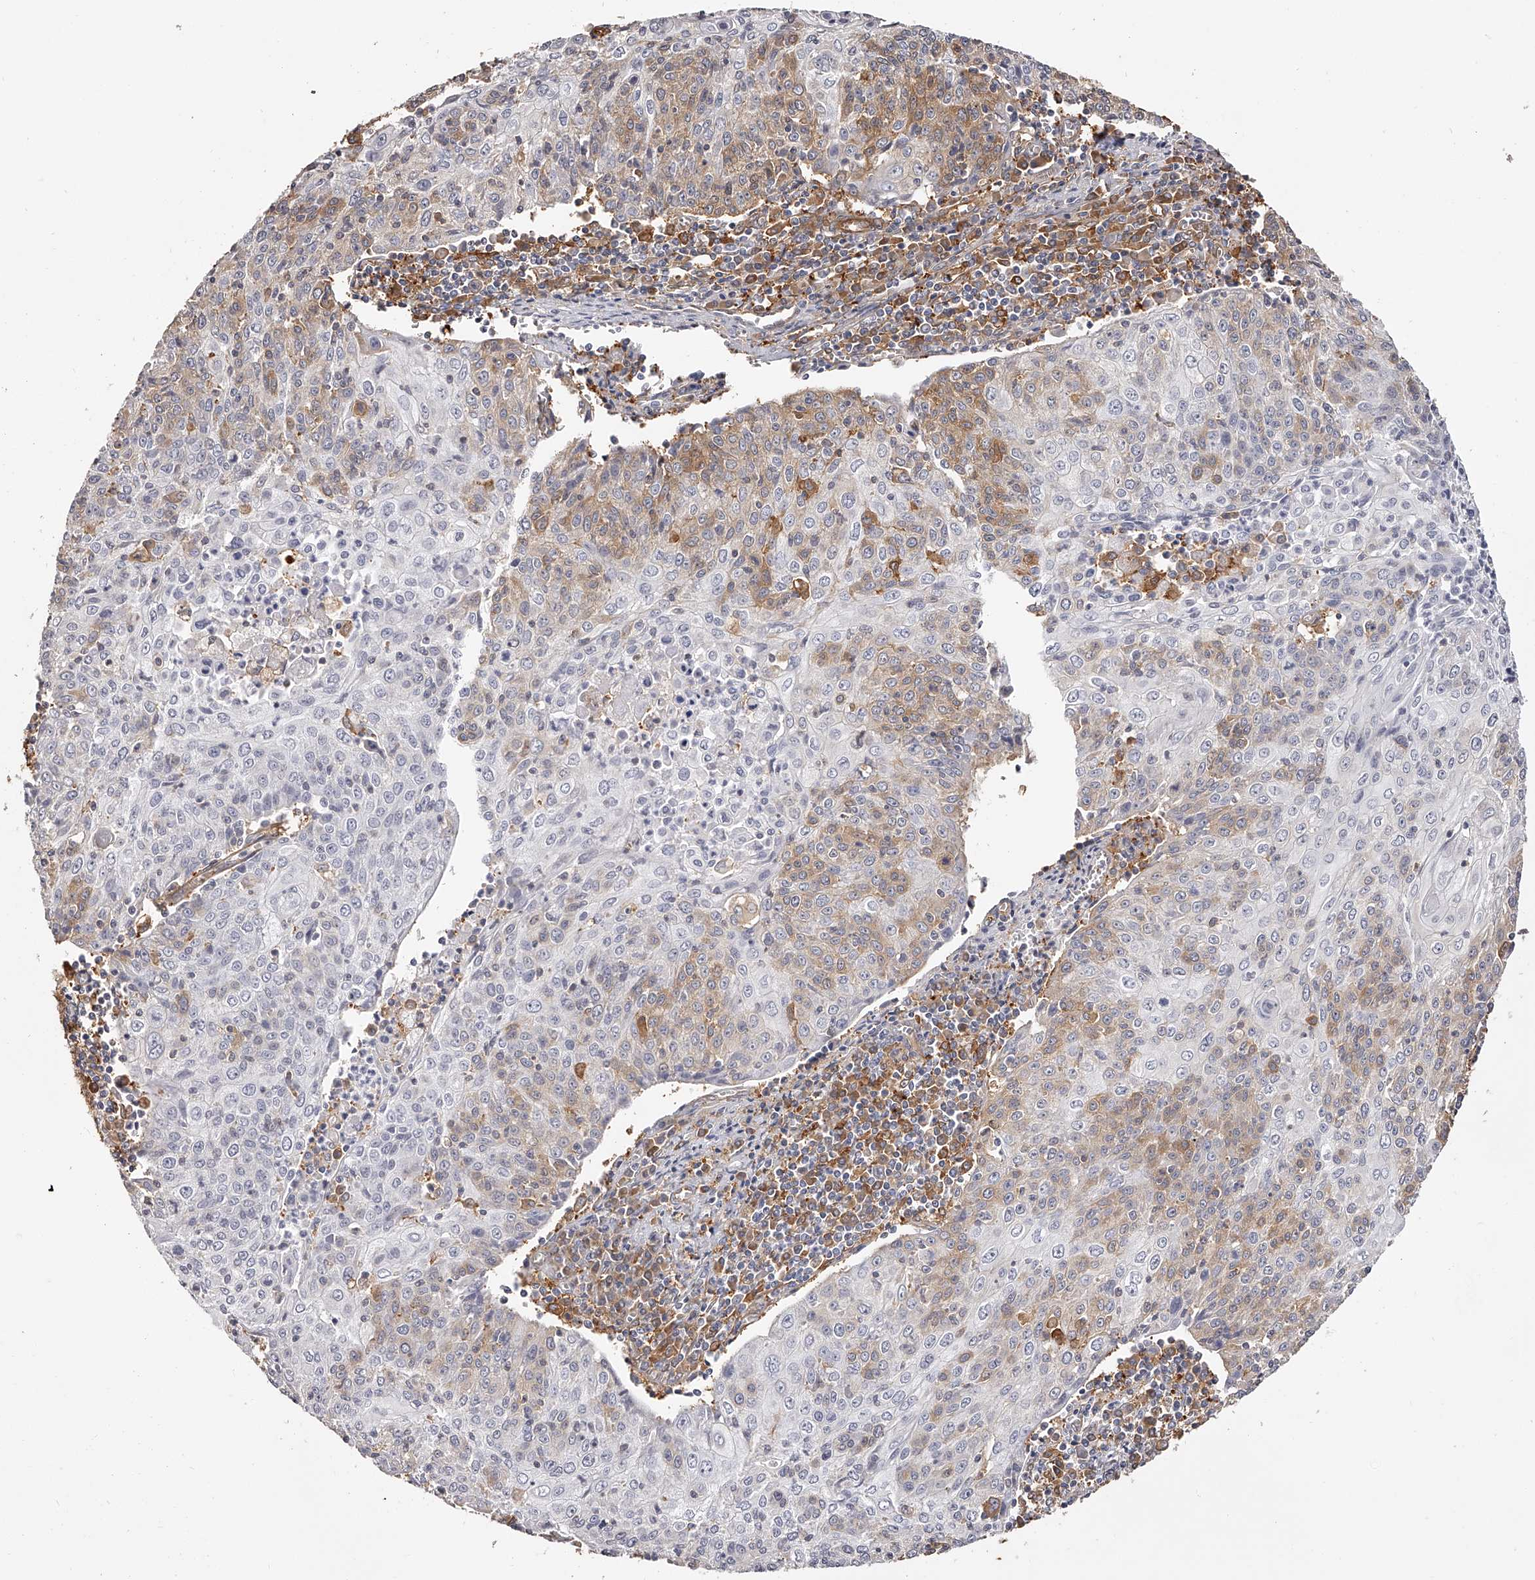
{"staining": {"intensity": "weak", "quantity": "25%-75%", "location": "cytoplasmic/membranous"}, "tissue": "cervical cancer", "cell_type": "Tumor cells", "image_type": "cancer", "snomed": [{"axis": "morphology", "description": "Squamous cell carcinoma, NOS"}, {"axis": "topography", "description": "Cervix"}], "caption": "Cervical cancer tissue shows weak cytoplasmic/membranous expression in about 25%-75% of tumor cells, visualized by immunohistochemistry.", "gene": "LAP3", "patient": {"sex": "female", "age": 48}}